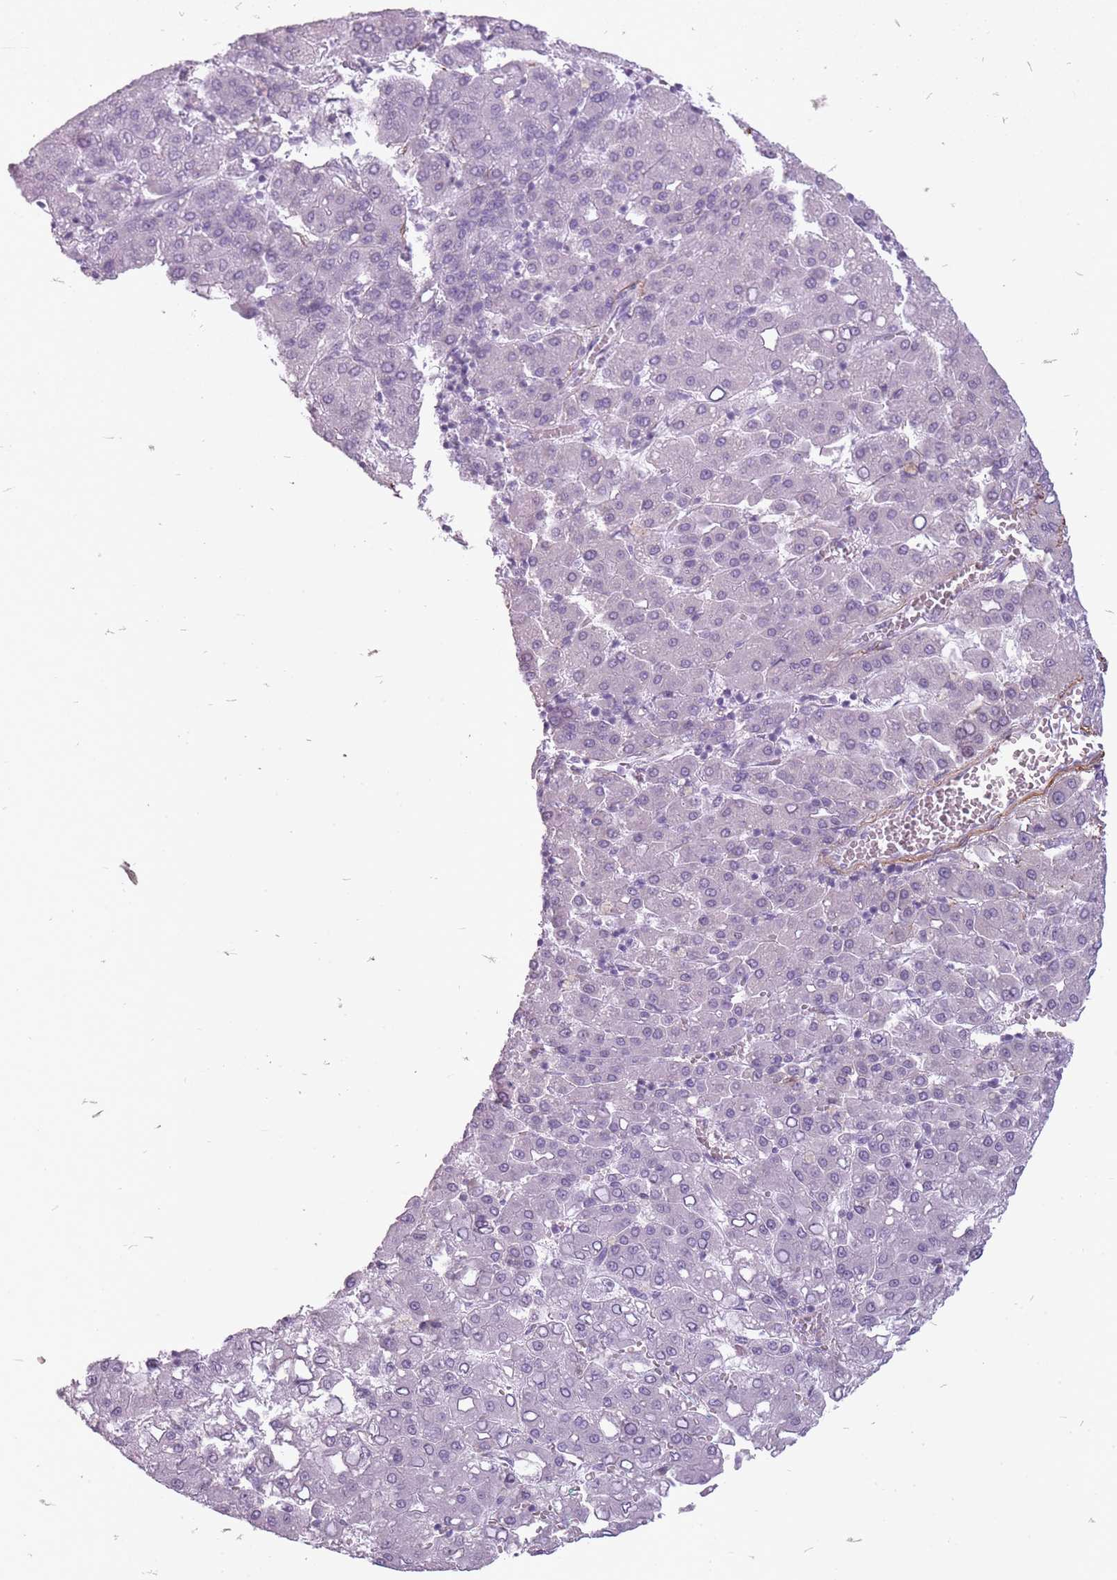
{"staining": {"intensity": "negative", "quantity": "none", "location": "none"}, "tissue": "liver cancer", "cell_type": "Tumor cells", "image_type": "cancer", "snomed": [{"axis": "morphology", "description": "Carcinoma, Hepatocellular, NOS"}, {"axis": "topography", "description": "Liver"}], "caption": "The micrograph shows no significant staining in tumor cells of liver hepatocellular carcinoma.", "gene": "RFX4", "patient": {"sex": "male", "age": 65}}